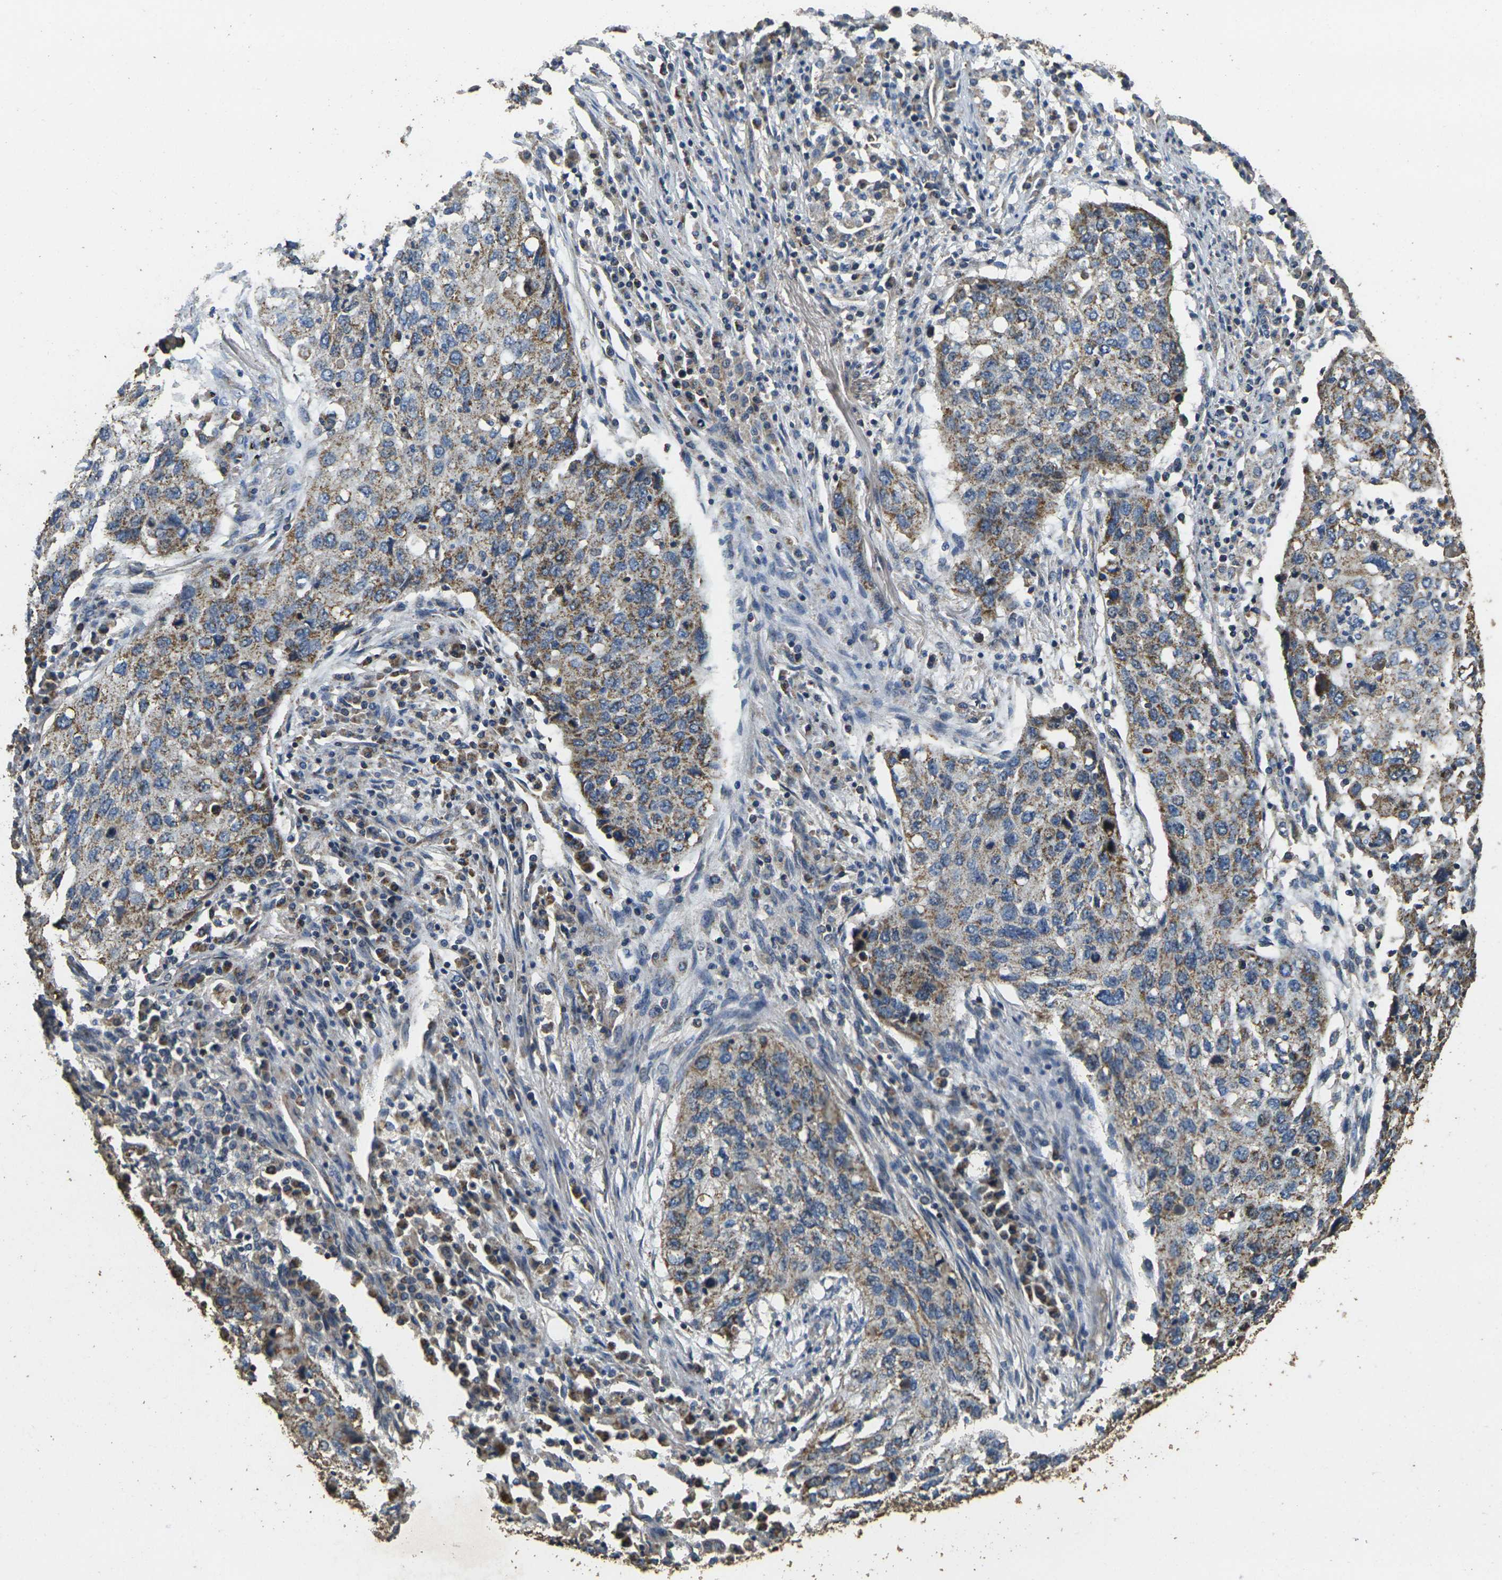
{"staining": {"intensity": "weak", "quantity": ">75%", "location": "cytoplasmic/membranous"}, "tissue": "lung cancer", "cell_type": "Tumor cells", "image_type": "cancer", "snomed": [{"axis": "morphology", "description": "Squamous cell carcinoma, NOS"}, {"axis": "topography", "description": "Lung"}], "caption": "Lung squamous cell carcinoma tissue reveals weak cytoplasmic/membranous positivity in about >75% of tumor cells", "gene": "MAPK11", "patient": {"sex": "female", "age": 63}}